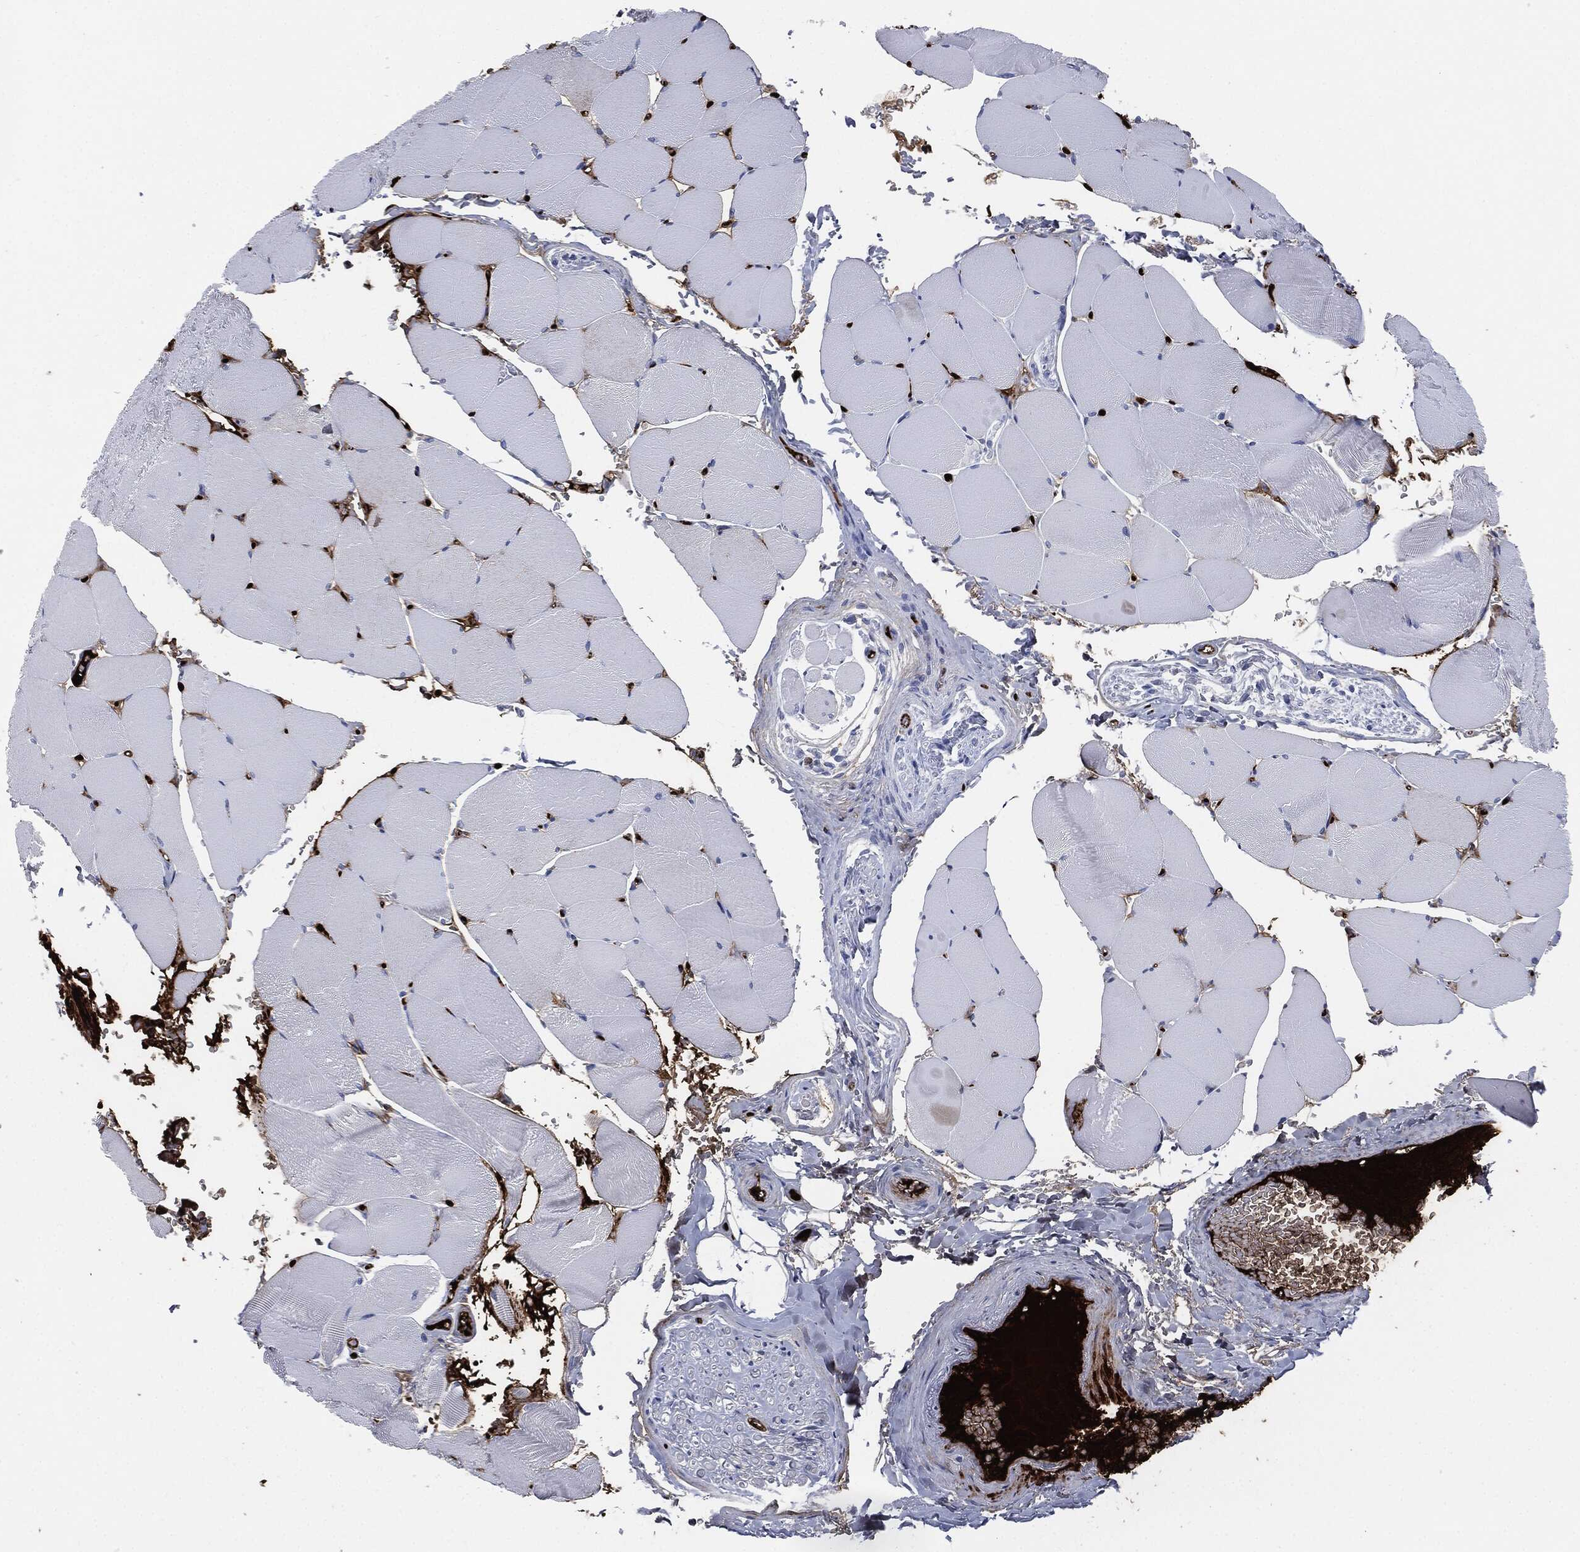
{"staining": {"intensity": "negative", "quantity": "none", "location": "none"}, "tissue": "skeletal muscle", "cell_type": "Myocytes", "image_type": "normal", "snomed": [{"axis": "morphology", "description": "Normal tissue, NOS"}, {"axis": "topography", "description": "Skeletal muscle"}], "caption": "The histopathology image exhibits no significant staining in myocytes of skeletal muscle.", "gene": "APOB", "patient": {"sex": "female", "age": 37}}